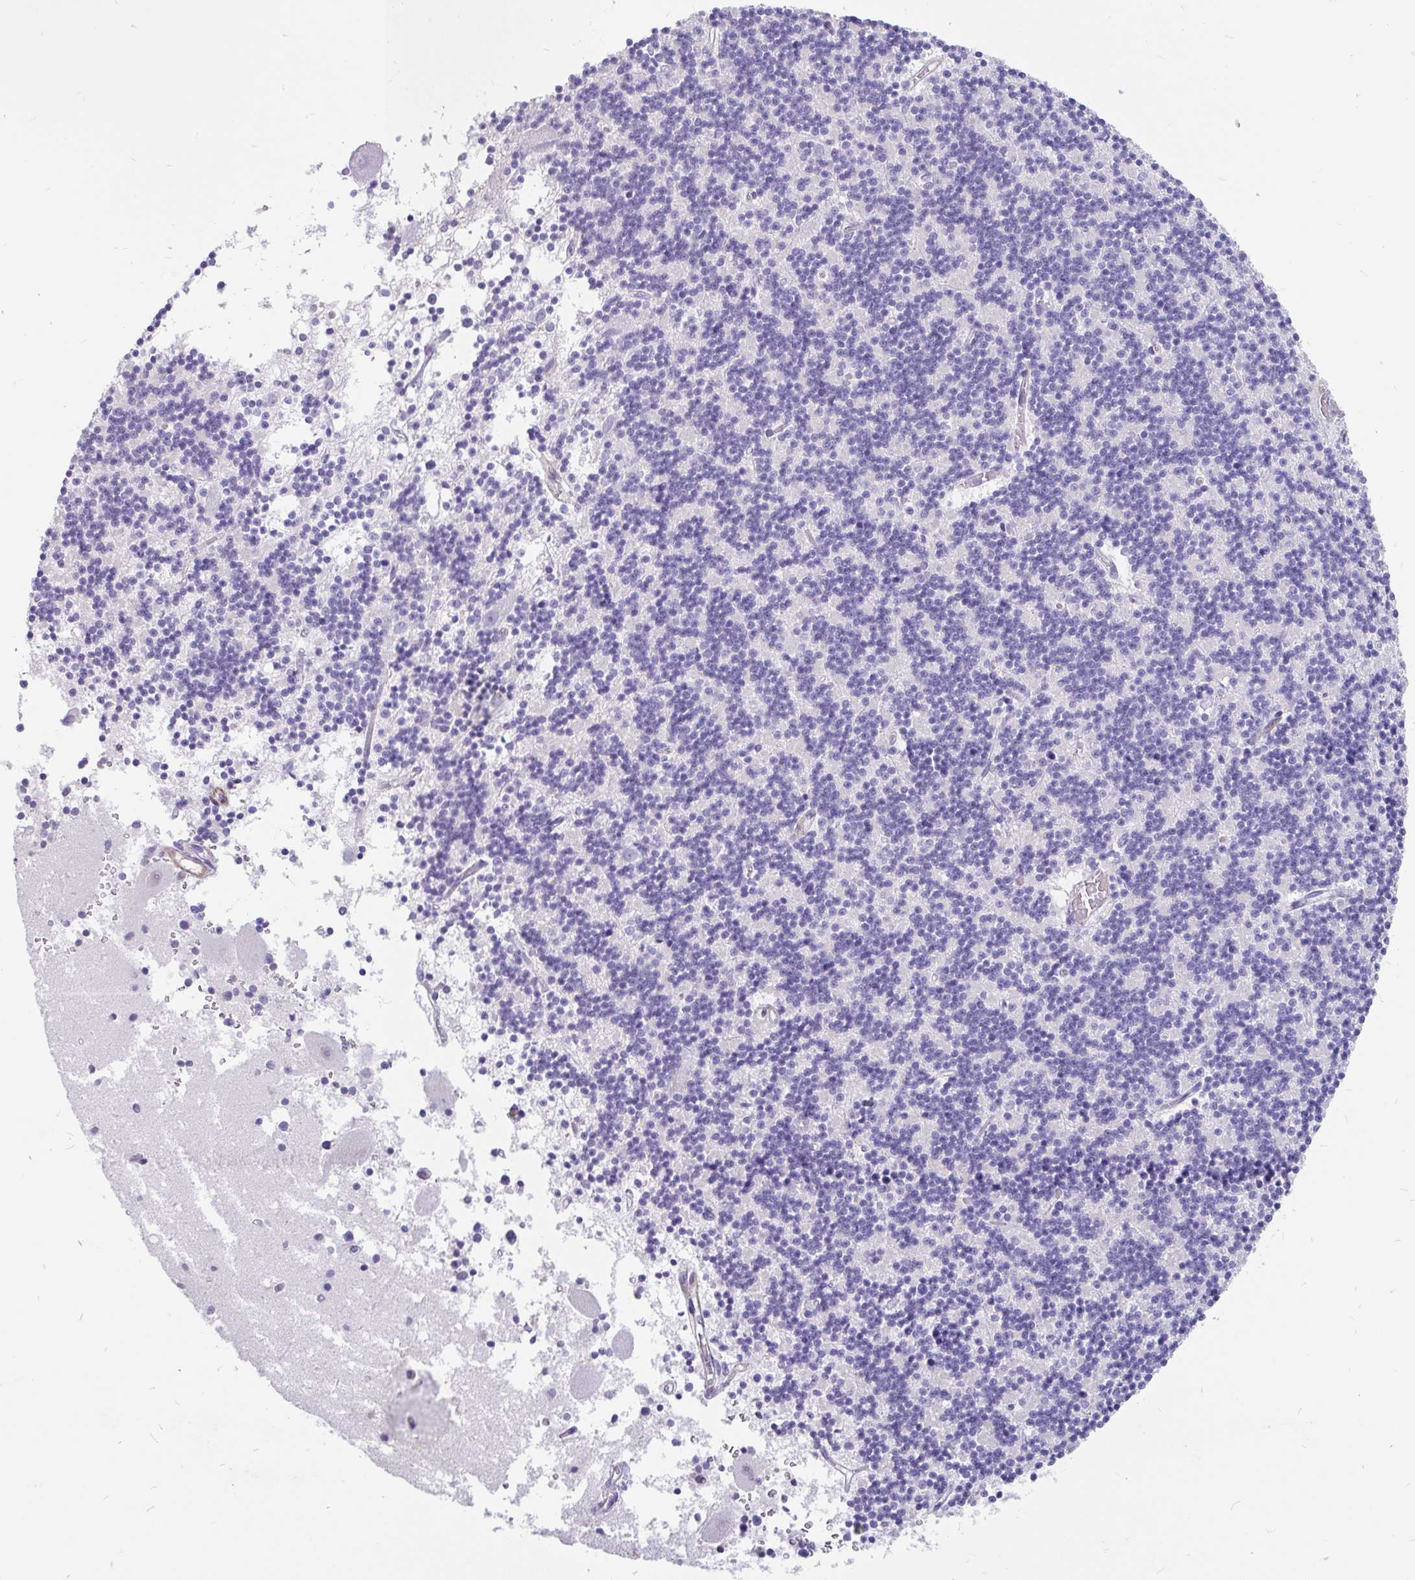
{"staining": {"intensity": "negative", "quantity": "none", "location": "none"}, "tissue": "cerebellum", "cell_type": "Cells in granular layer", "image_type": "normal", "snomed": [{"axis": "morphology", "description": "Normal tissue, NOS"}, {"axis": "topography", "description": "Cerebellum"}], "caption": "A high-resolution image shows immunohistochemistry (IHC) staining of benign cerebellum, which shows no significant expression in cells in granular layer.", "gene": "EML5", "patient": {"sex": "male", "age": 54}}